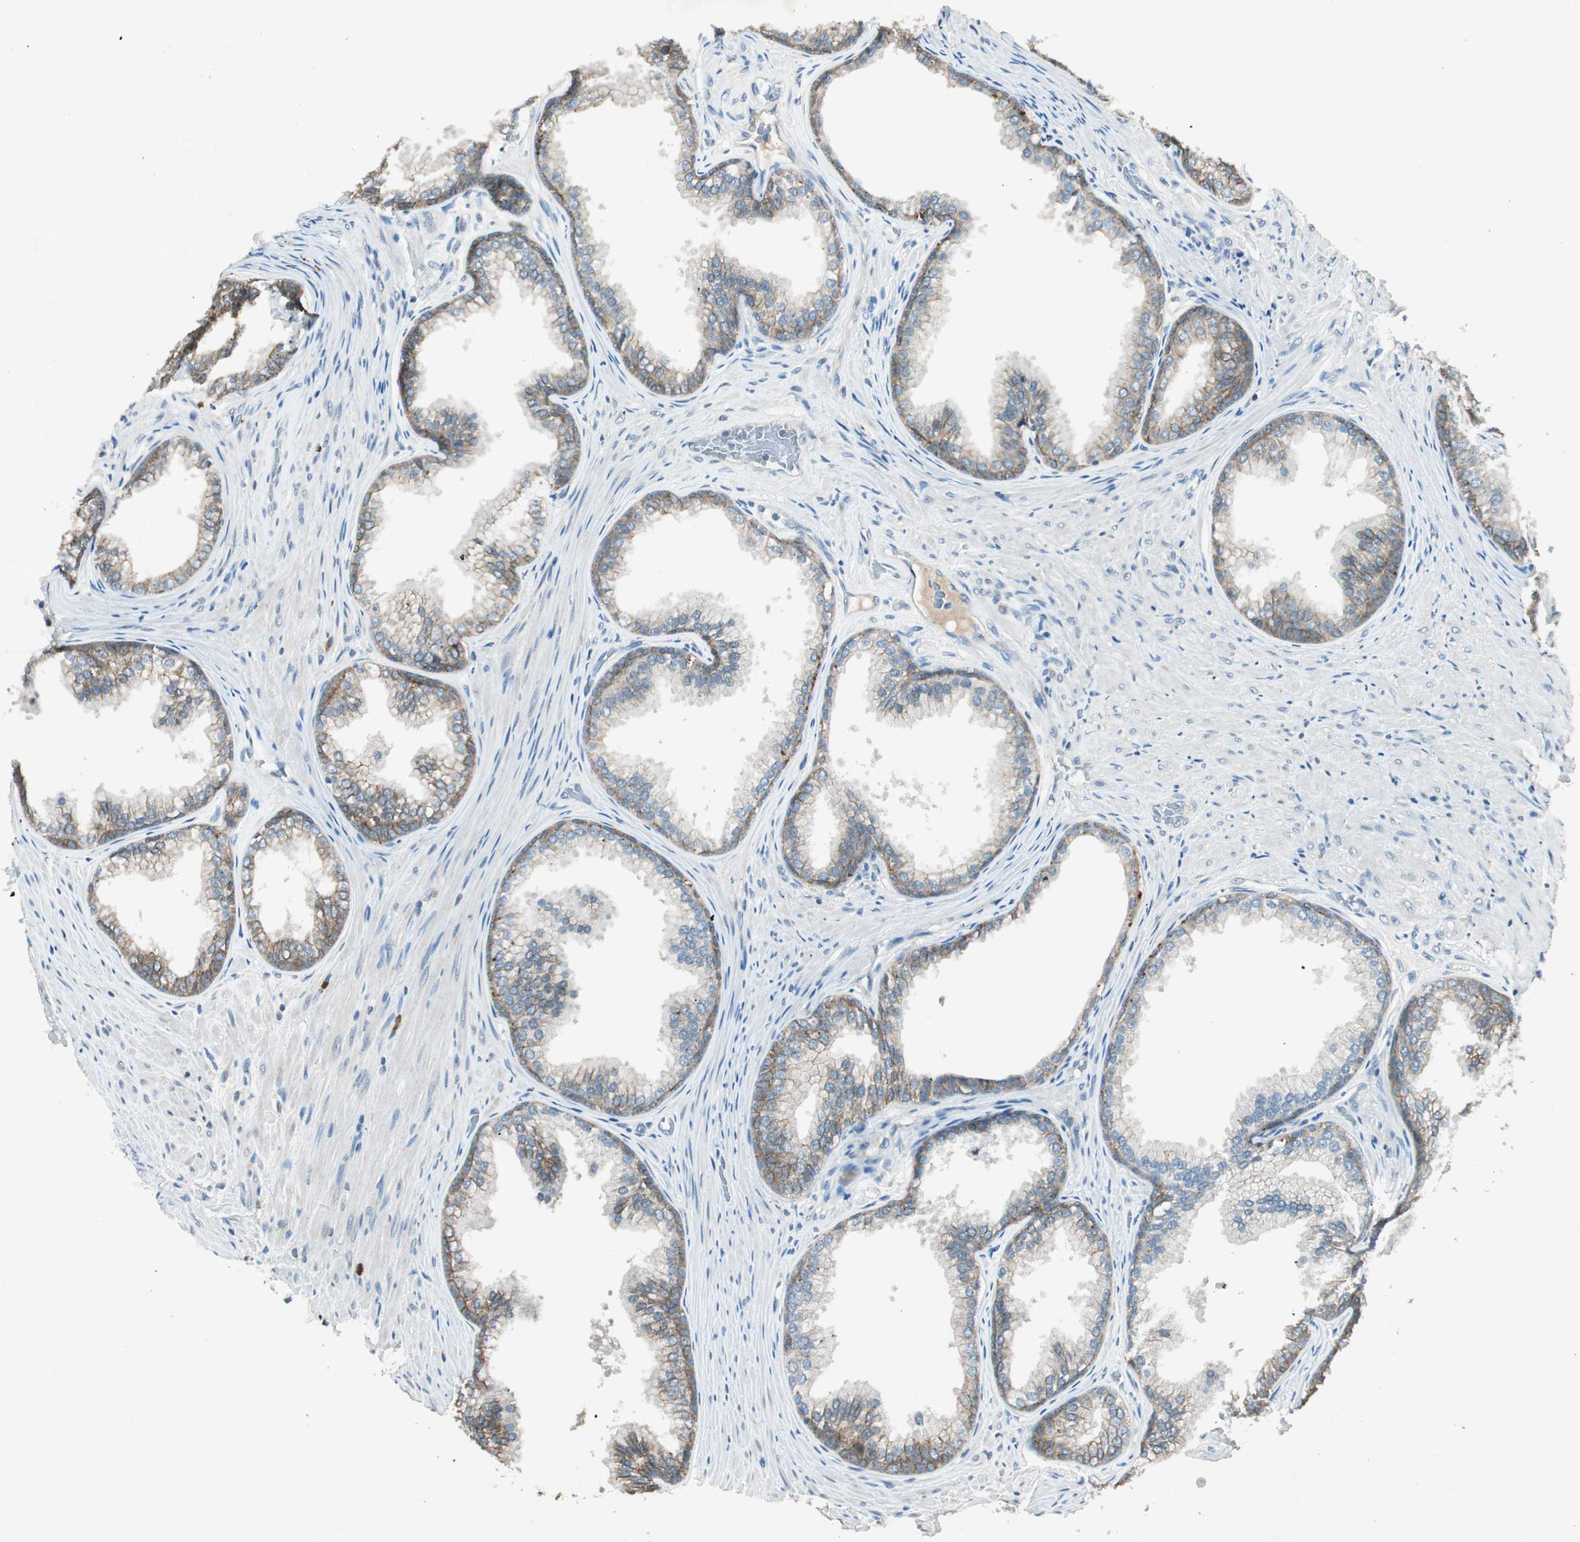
{"staining": {"intensity": "weak", "quantity": "25%-75%", "location": "cytoplasmic/membranous"}, "tissue": "prostate", "cell_type": "Glandular cells", "image_type": "normal", "snomed": [{"axis": "morphology", "description": "Normal tissue, NOS"}, {"axis": "topography", "description": "Prostate"}], "caption": "Immunohistochemistry image of benign prostate: human prostate stained using IHC demonstrates low levels of weak protein expression localized specifically in the cytoplasmic/membranous of glandular cells, appearing as a cytoplasmic/membranous brown color.", "gene": "NKAIN1", "patient": {"sex": "male", "age": 76}}